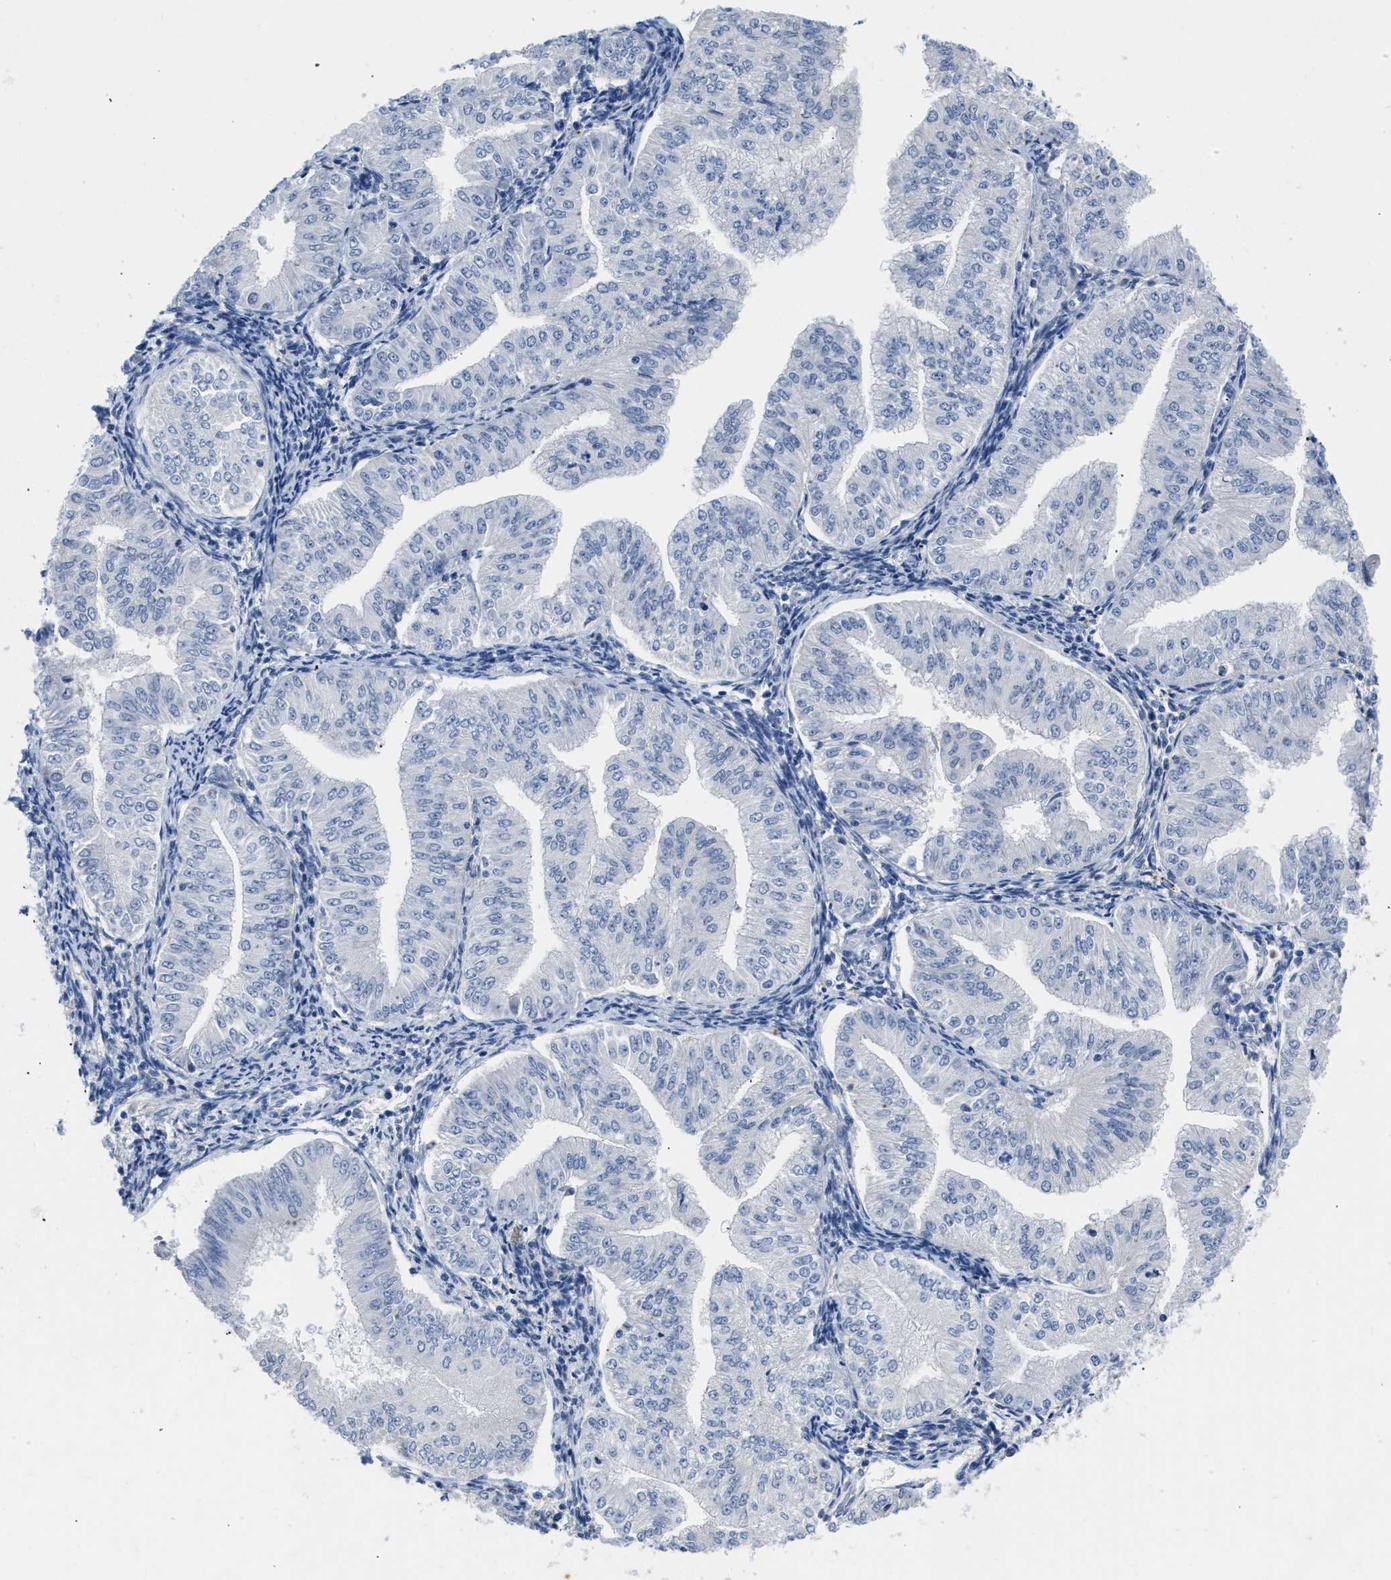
{"staining": {"intensity": "negative", "quantity": "none", "location": "none"}, "tissue": "endometrial cancer", "cell_type": "Tumor cells", "image_type": "cancer", "snomed": [{"axis": "morphology", "description": "Normal tissue, NOS"}, {"axis": "morphology", "description": "Adenocarcinoma, NOS"}, {"axis": "topography", "description": "Endometrium"}], "caption": "High magnification brightfield microscopy of adenocarcinoma (endometrial) stained with DAB (3,3'-diaminobenzidine) (brown) and counterstained with hematoxylin (blue): tumor cells show no significant expression.", "gene": "BOLL", "patient": {"sex": "female", "age": 53}}